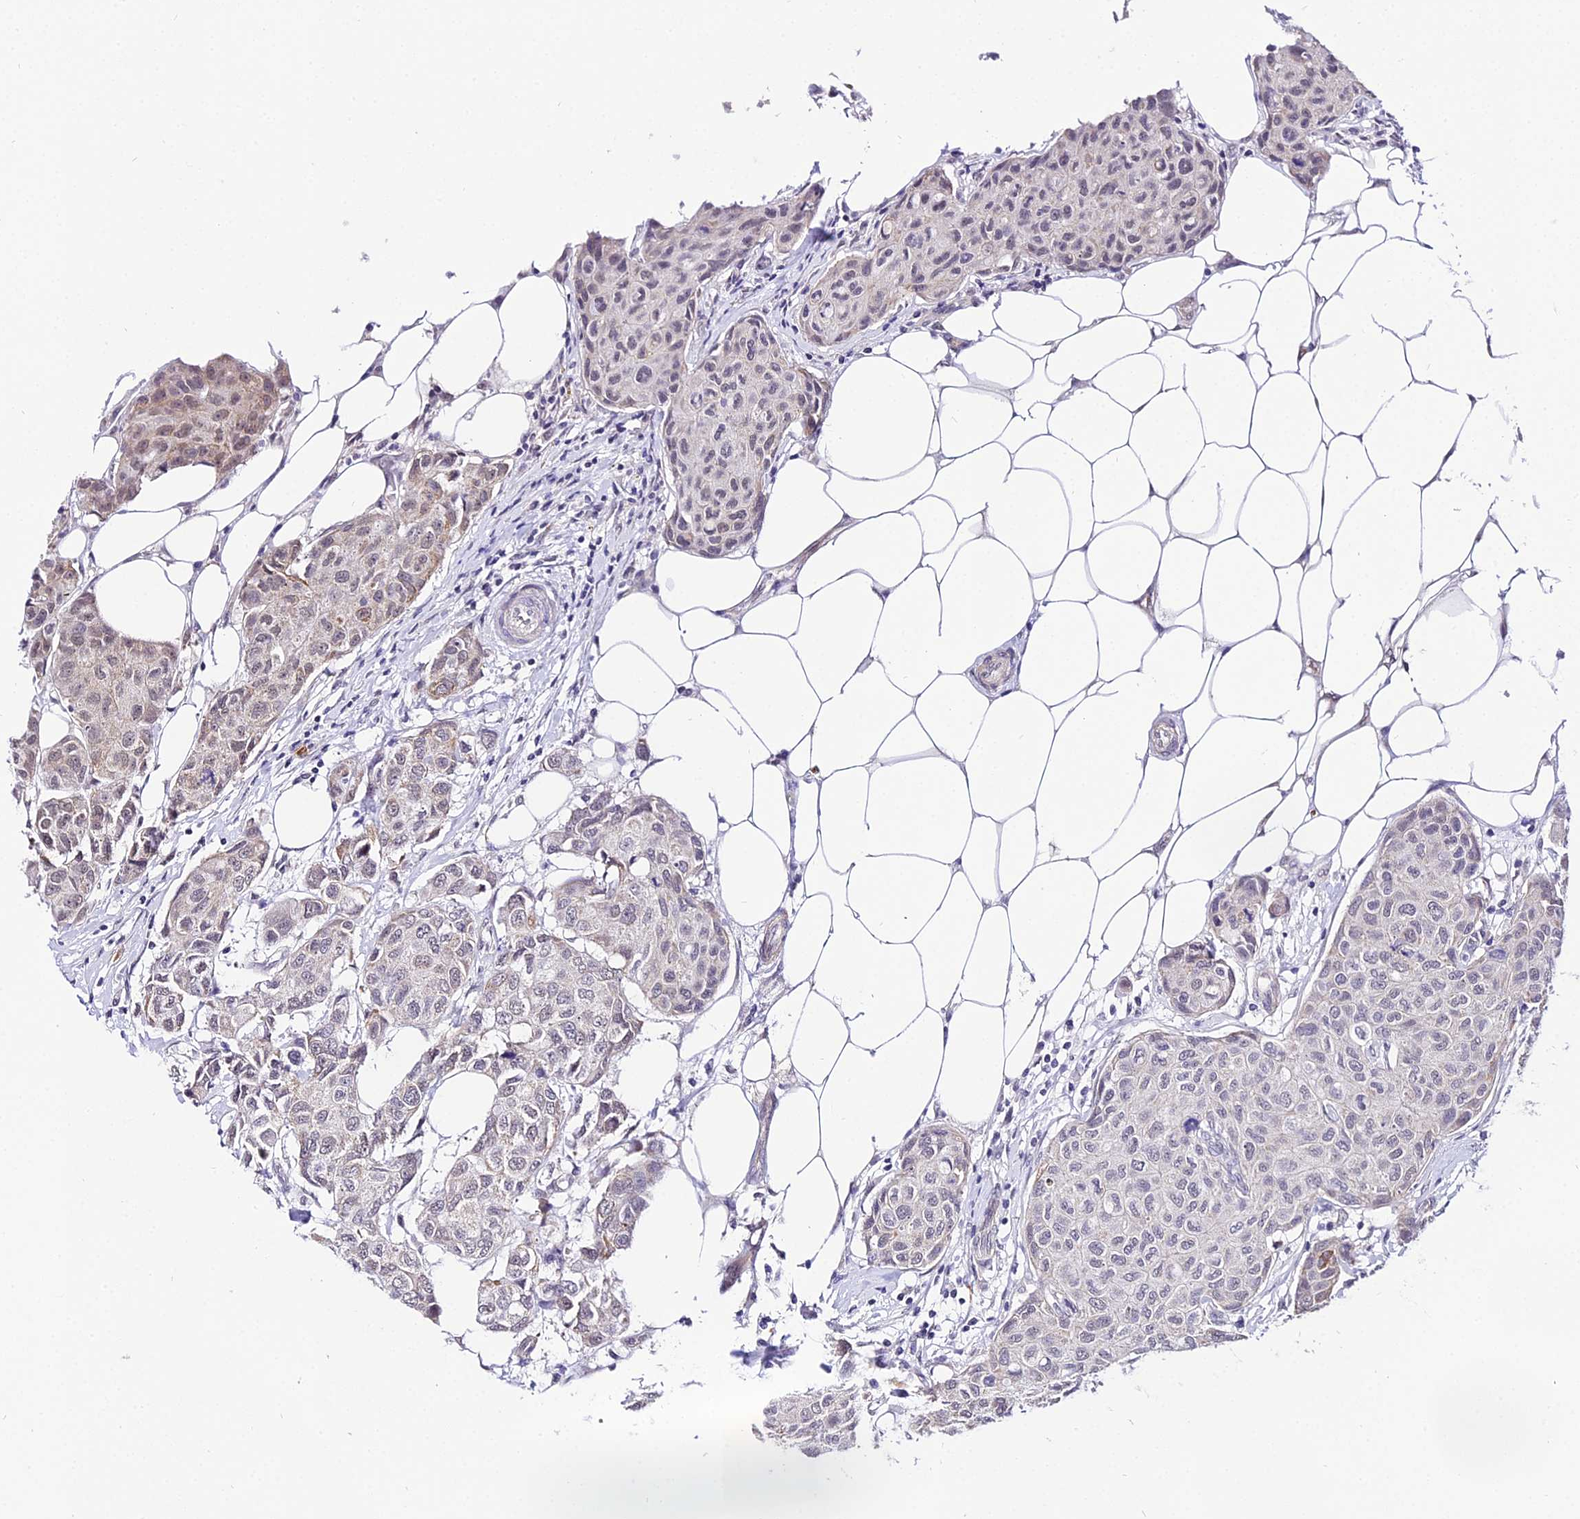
{"staining": {"intensity": "weak", "quantity": "<25%", "location": "cytoplasmic/membranous"}, "tissue": "breast cancer", "cell_type": "Tumor cells", "image_type": "cancer", "snomed": [{"axis": "morphology", "description": "Duct carcinoma"}, {"axis": "topography", "description": "Breast"}], "caption": "Tumor cells are negative for brown protein staining in breast cancer.", "gene": "POLR2I", "patient": {"sex": "female", "age": 80}}